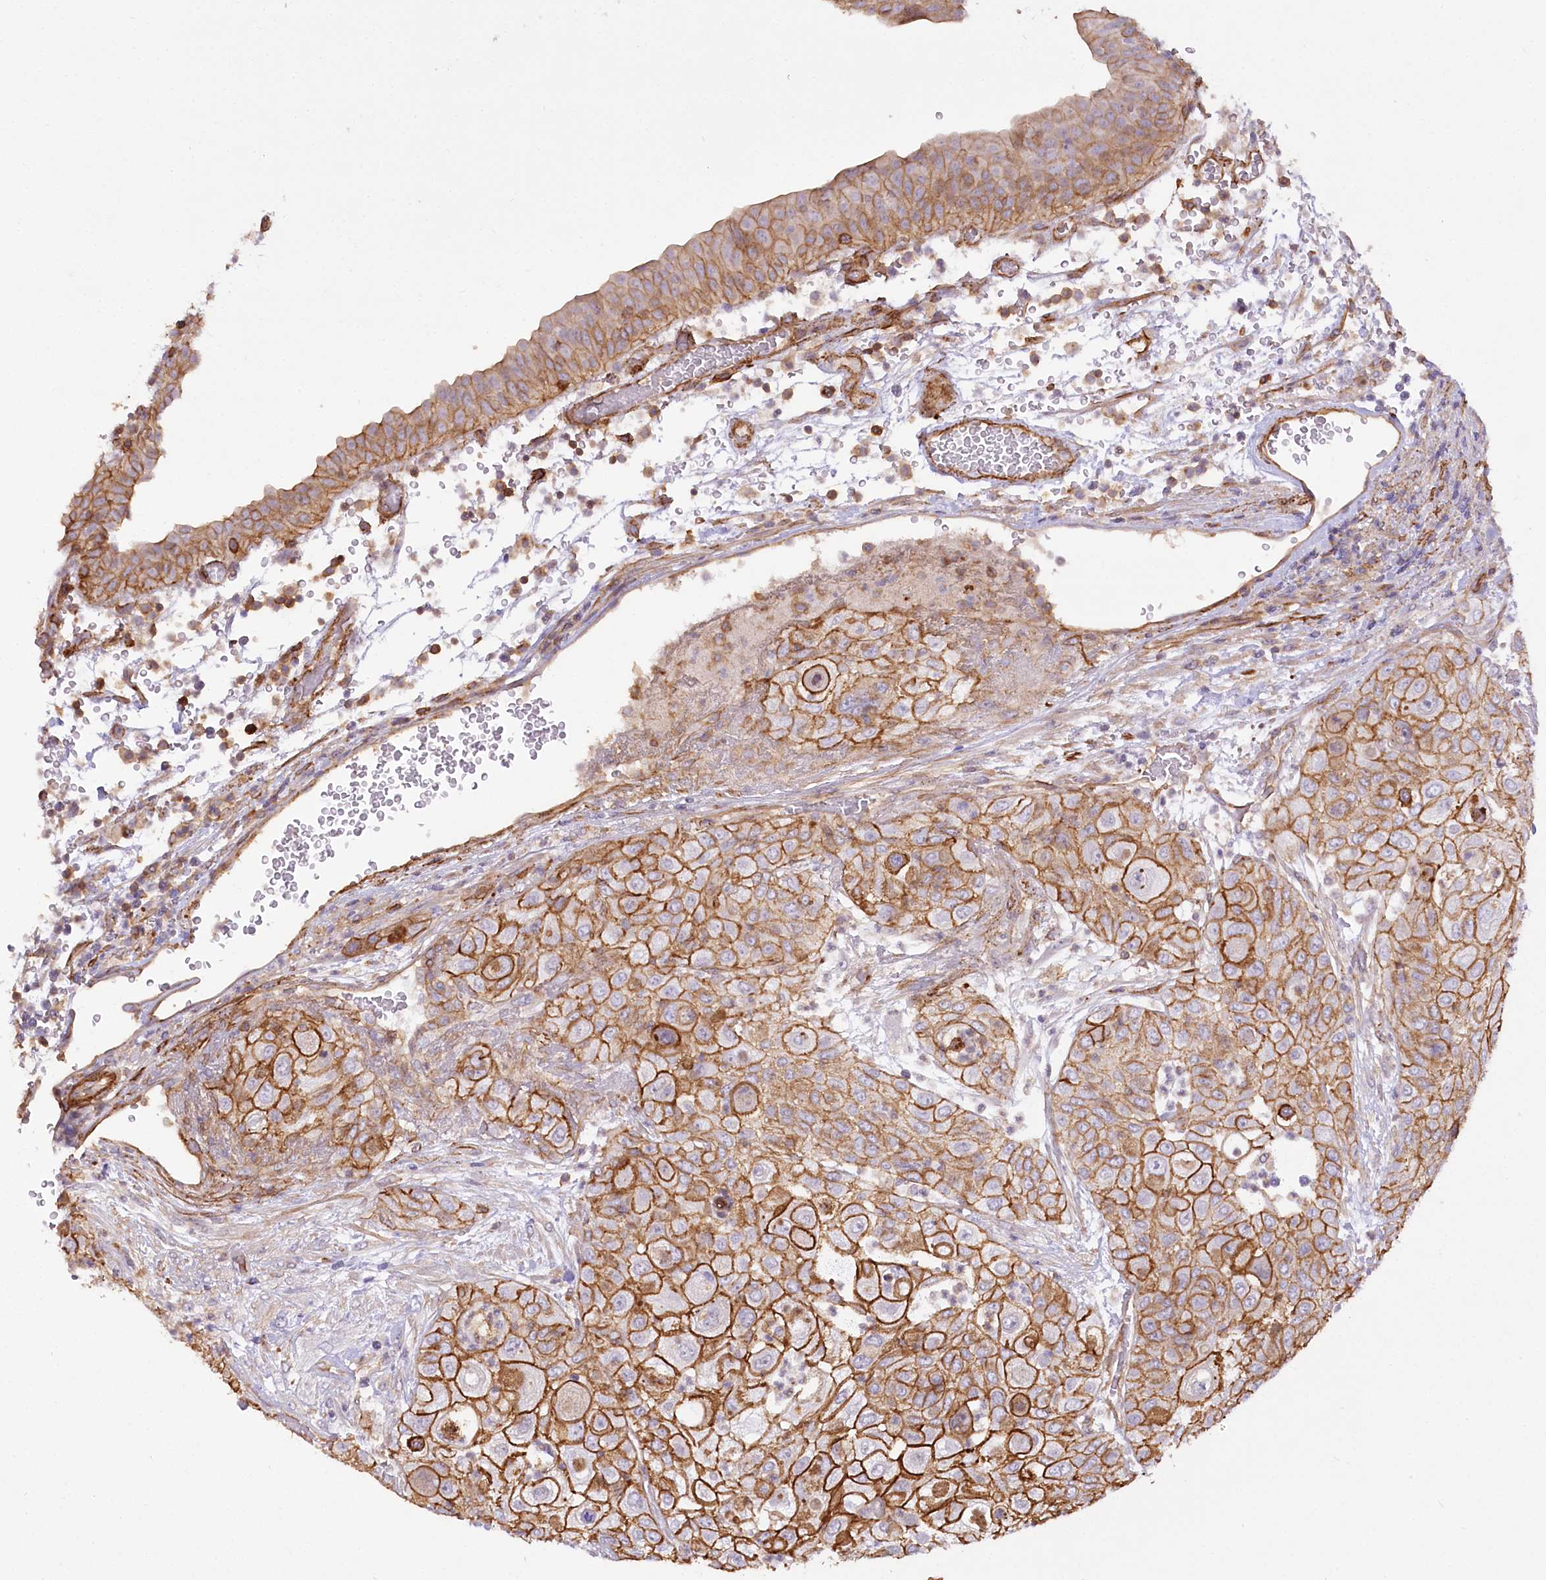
{"staining": {"intensity": "moderate", "quantity": ">75%", "location": "cytoplasmic/membranous"}, "tissue": "urothelial cancer", "cell_type": "Tumor cells", "image_type": "cancer", "snomed": [{"axis": "morphology", "description": "Urothelial carcinoma, High grade"}, {"axis": "topography", "description": "Urinary bladder"}], "caption": "Urothelial carcinoma (high-grade) stained with DAB (3,3'-diaminobenzidine) immunohistochemistry exhibits medium levels of moderate cytoplasmic/membranous expression in about >75% of tumor cells.", "gene": "SYNPO2", "patient": {"sex": "female", "age": 79}}